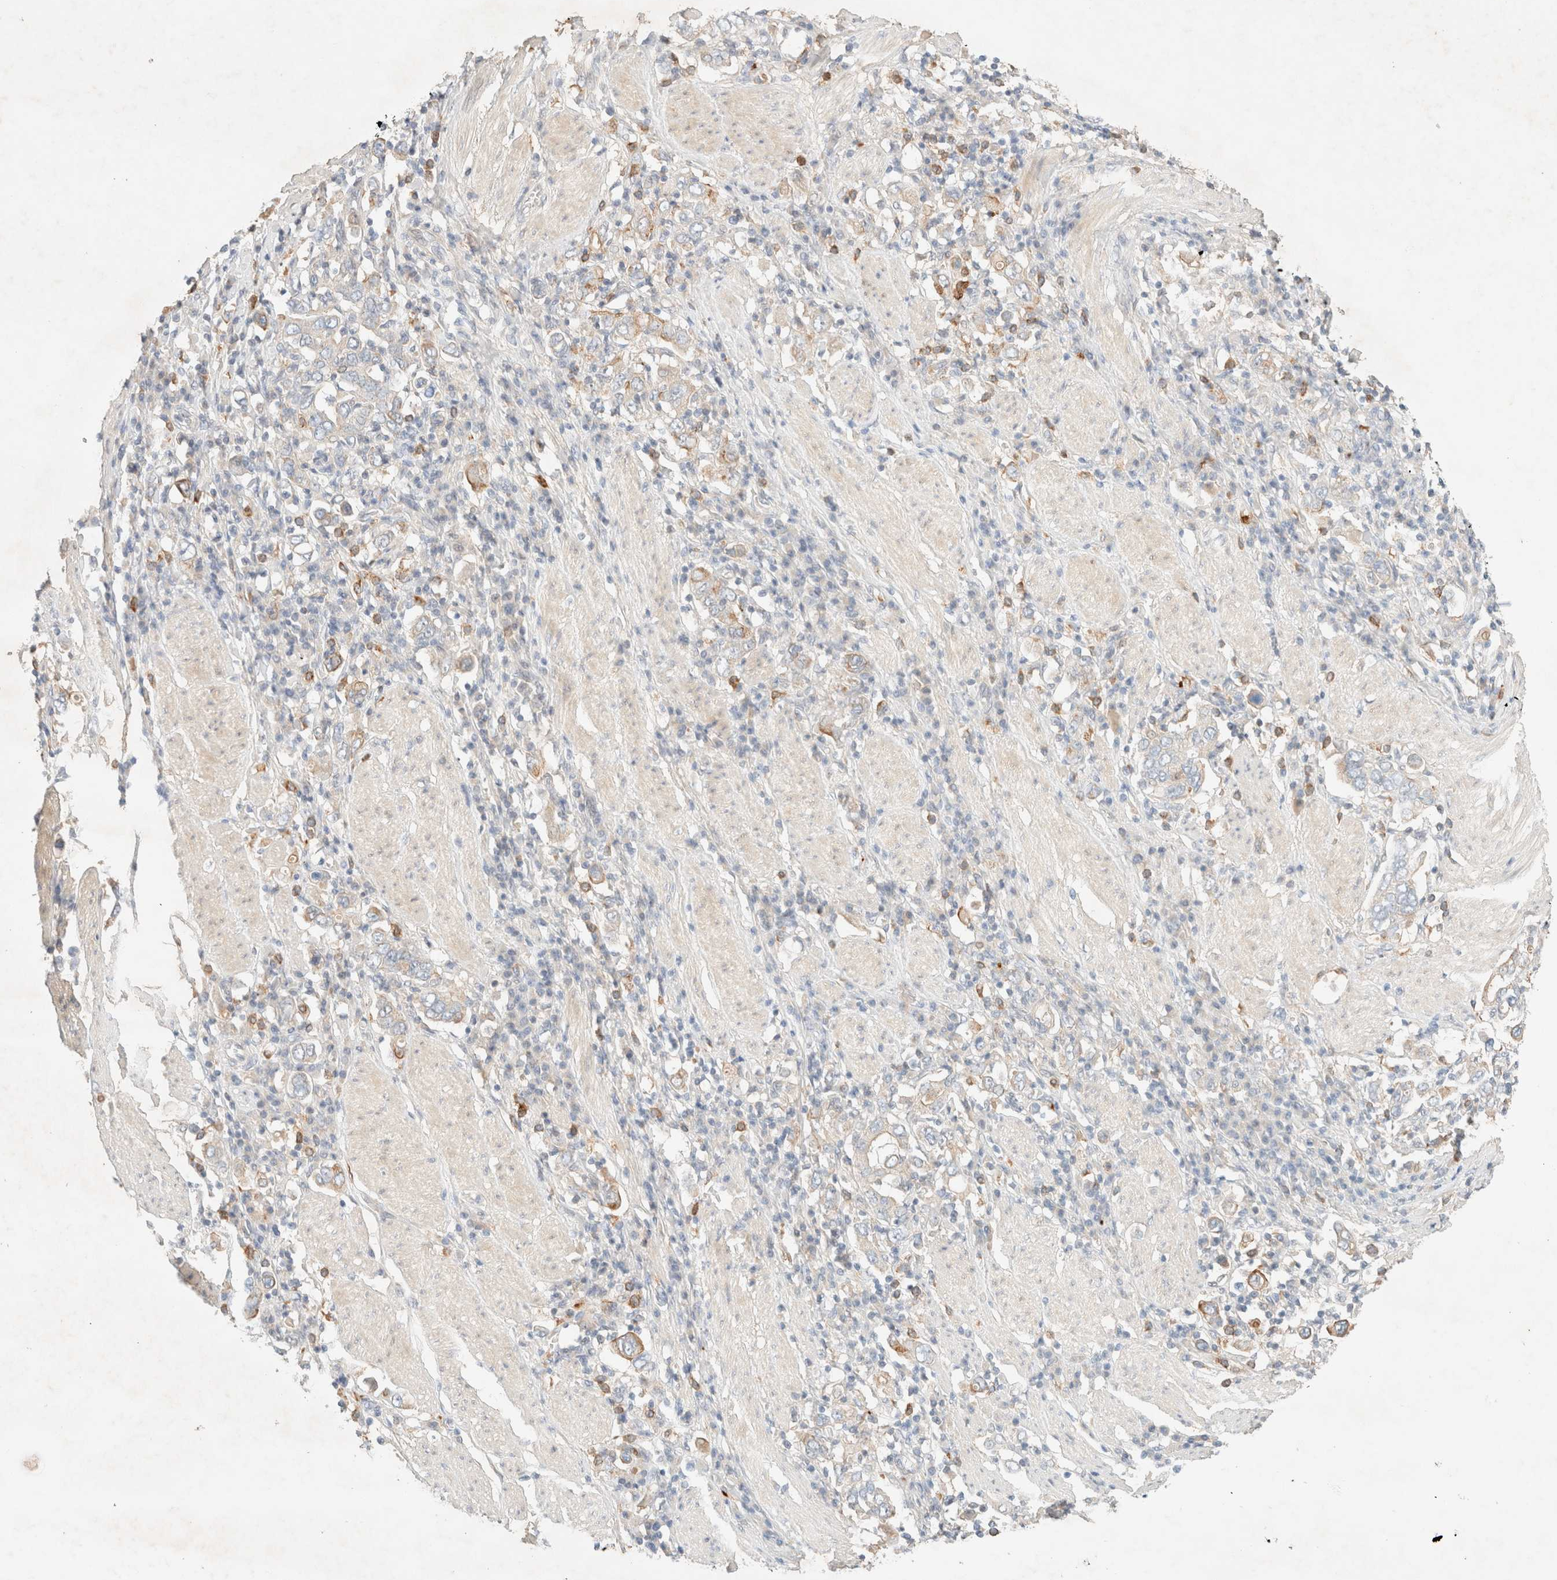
{"staining": {"intensity": "moderate", "quantity": "<25%", "location": "cytoplasmic/membranous"}, "tissue": "stomach cancer", "cell_type": "Tumor cells", "image_type": "cancer", "snomed": [{"axis": "morphology", "description": "Adenocarcinoma, NOS"}, {"axis": "topography", "description": "Stomach, upper"}], "caption": "Human stomach cancer stained for a protein (brown) demonstrates moderate cytoplasmic/membranous positive positivity in about <25% of tumor cells.", "gene": "SGSM2", "patient": {"sex": "male", "age": 62}}